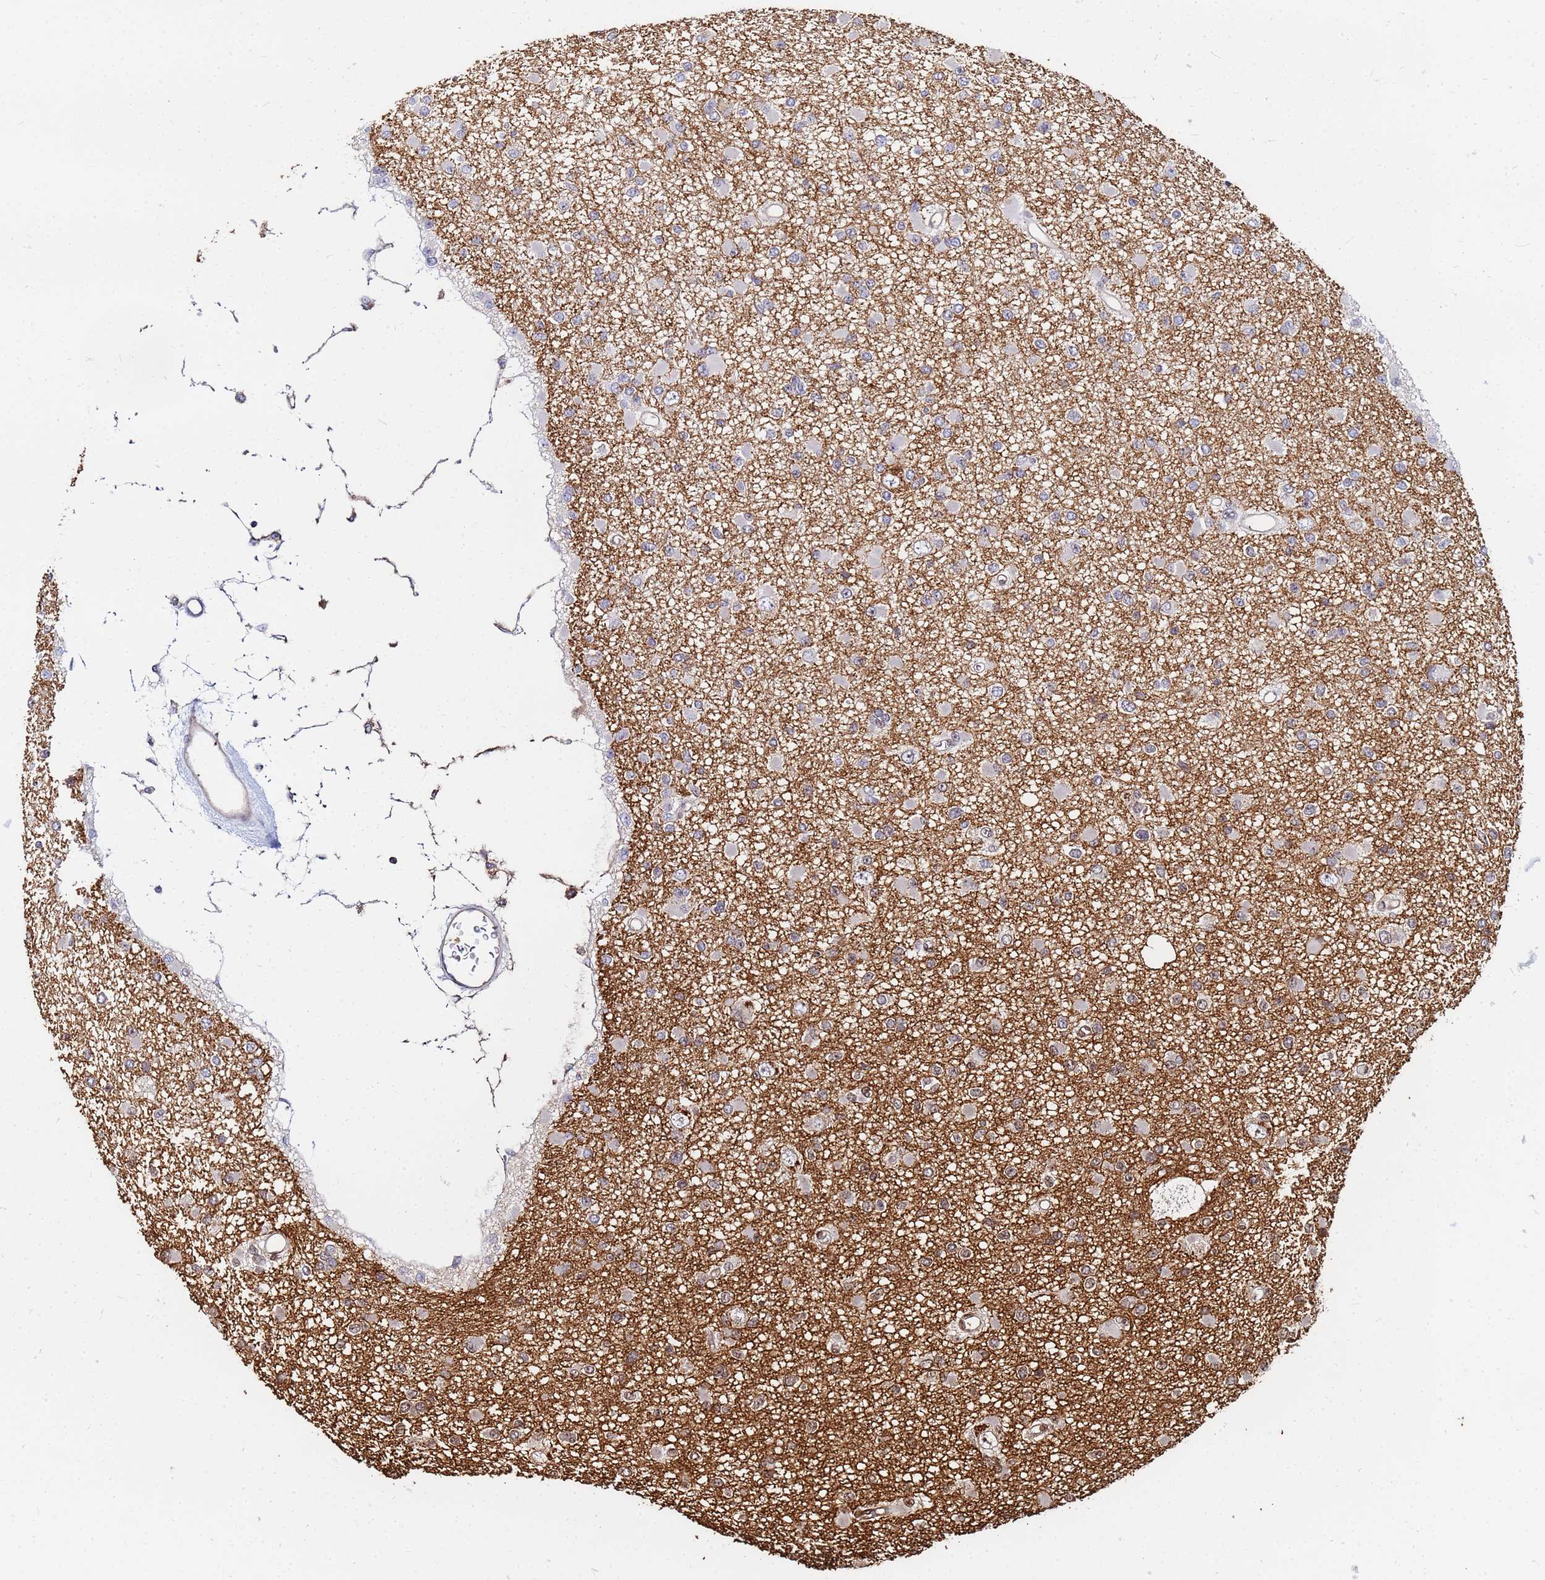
{"staining": {"intensity": "negative", "quantity": "none", "location": "none"}, "tissue": "glioma", "cell_type": "Tumor cells", "image_type": "cancer", "snomed": [{"axis": "morphology", "description": "Glioma, malignant, Low grade"}, {"axis": "topography", "description": "Brain"}], "caption": "IHC of glioma demonstrates no staining in tumor cells.", "gene": "BASP1", "patient": {"sex": "female", "age": 22}}